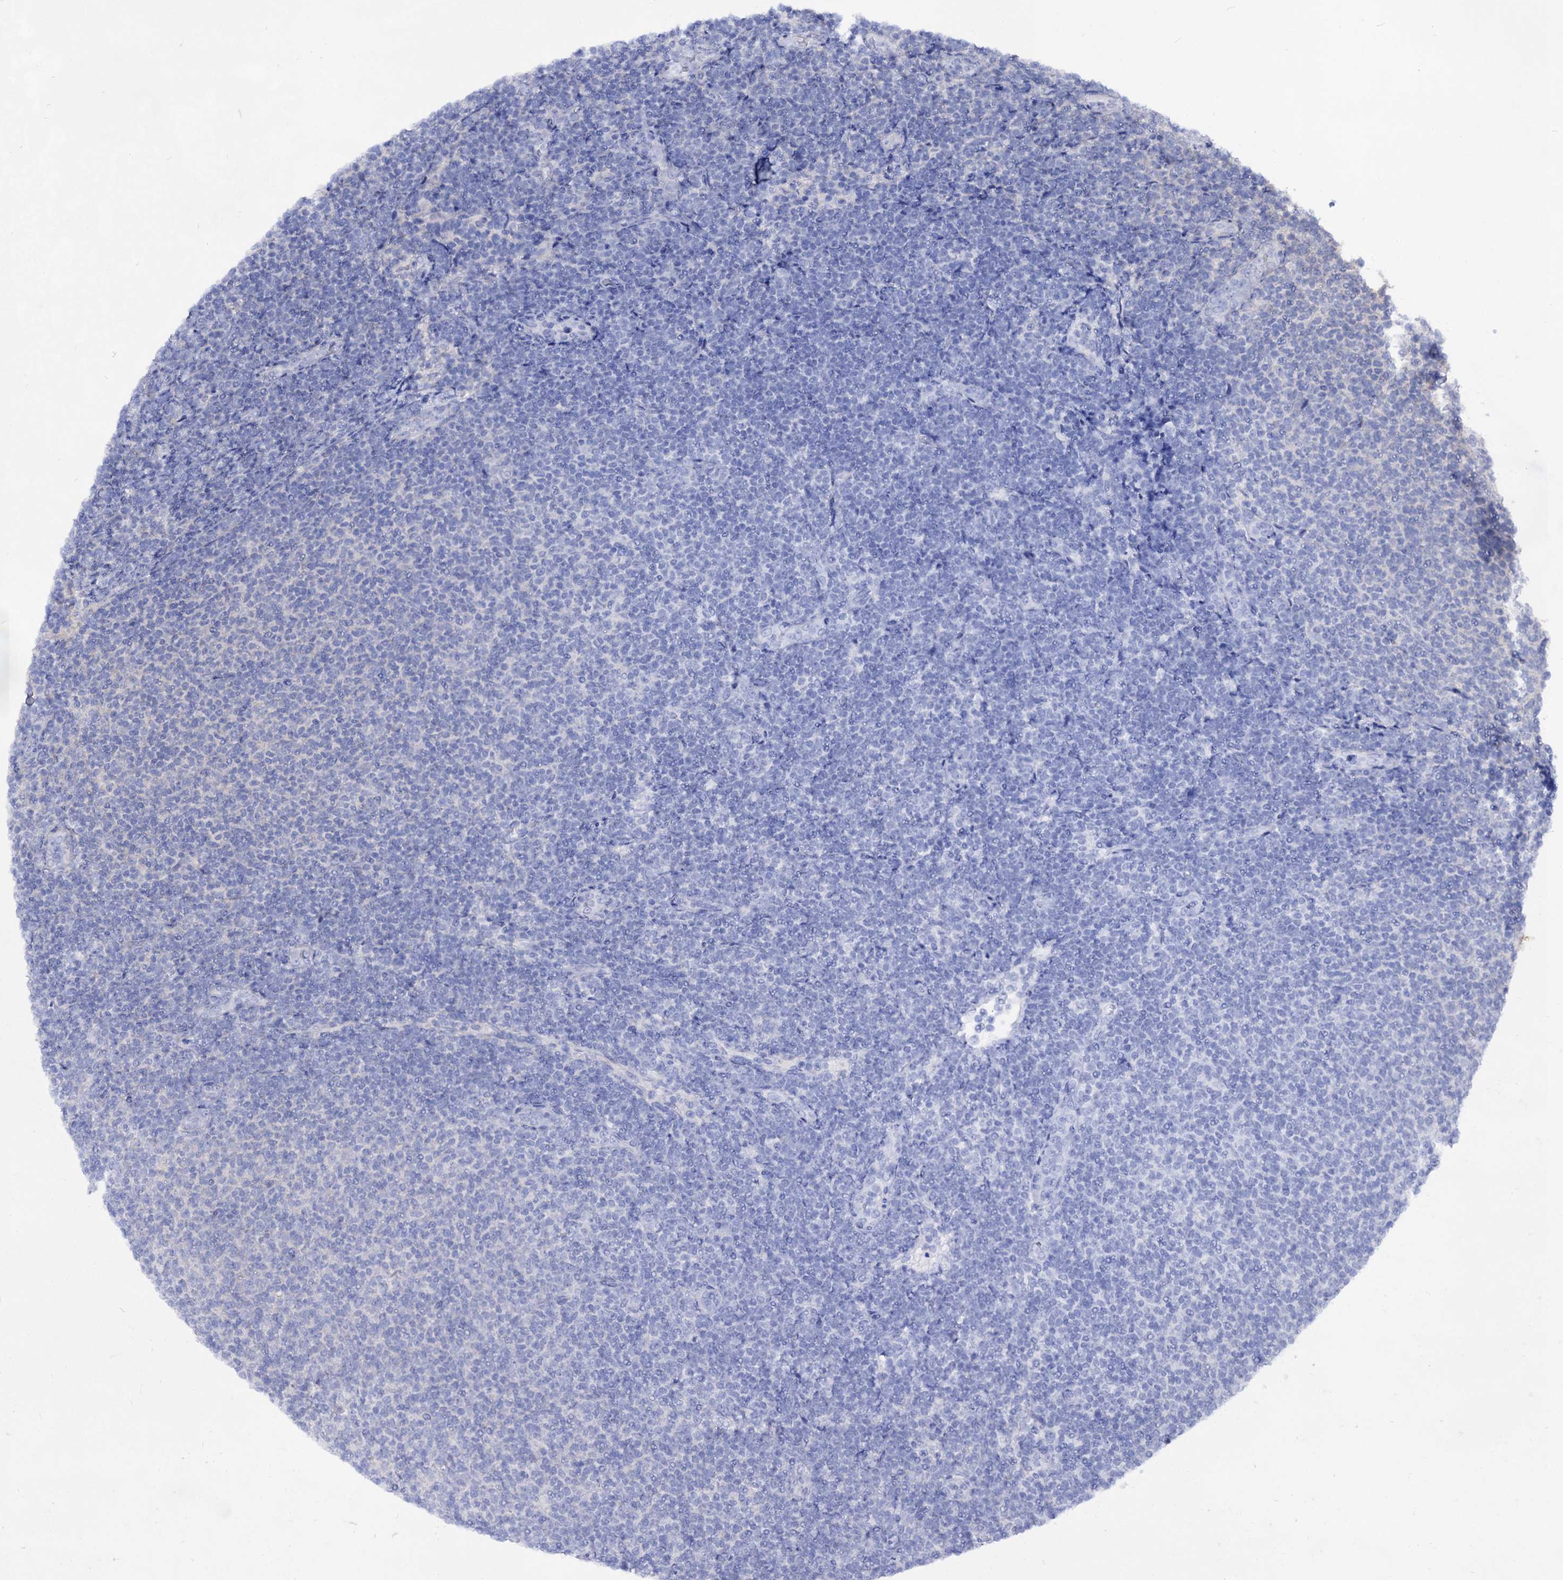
{"staining": {"intensity": "negative", "quantity": "none", "location": "none"}, "tissue": "lymphoma", "cell_type": "Tumor cells", "image_type": "cancer", "snomed": [{"axis": "morphology", "description": "Malignant lymphoma, non-Hodgkin's type, Low grade"}, {"axis": "topography", "description": "Lymph node"}], "caption": "IHC photomicrograph of lymphoma stained for a protein (brown), which reveals no positivity in tumor cells.", "gene": "PLIN1", "patient": {"sex": "male", "age": 66}}